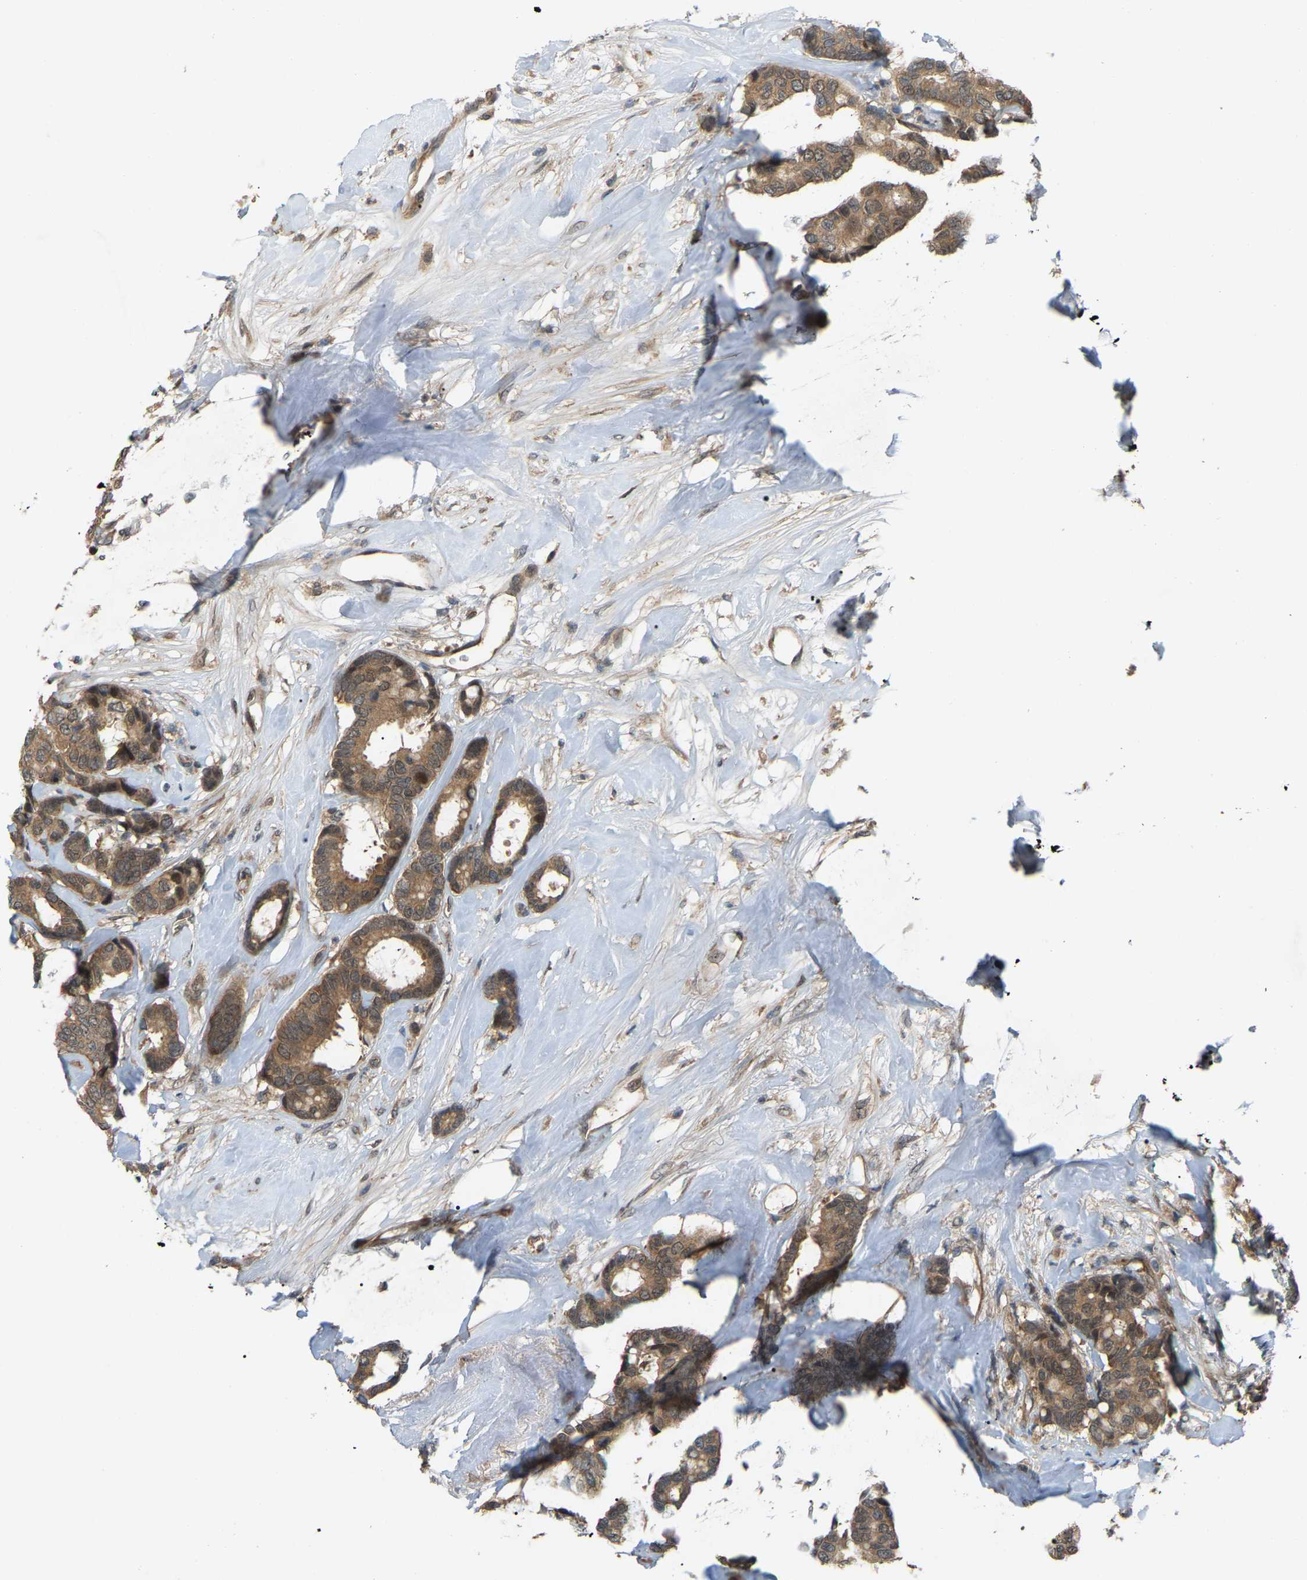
{"staining": {"intensity": "moderate", "quantity": ">75%", "location": "cytoplasmic/membranous"}, "tissue": "breast cancer", "cell_type": "Tumor cells", "image_type": "cancer", "snomed": [{"axis": "morphology", "description": "Duct carcinoma"}, {"axis": "topography", "description": "Breast"}], "caption": "About >75% of tumor cells in human breast invasive ductal carcinoma exhibit moderate cytoplasmic/membranous protein expression as visualized by brown immunohistochemical staining.", "gene": "CROT", "patient": {"sex": "female", "age": 87}}